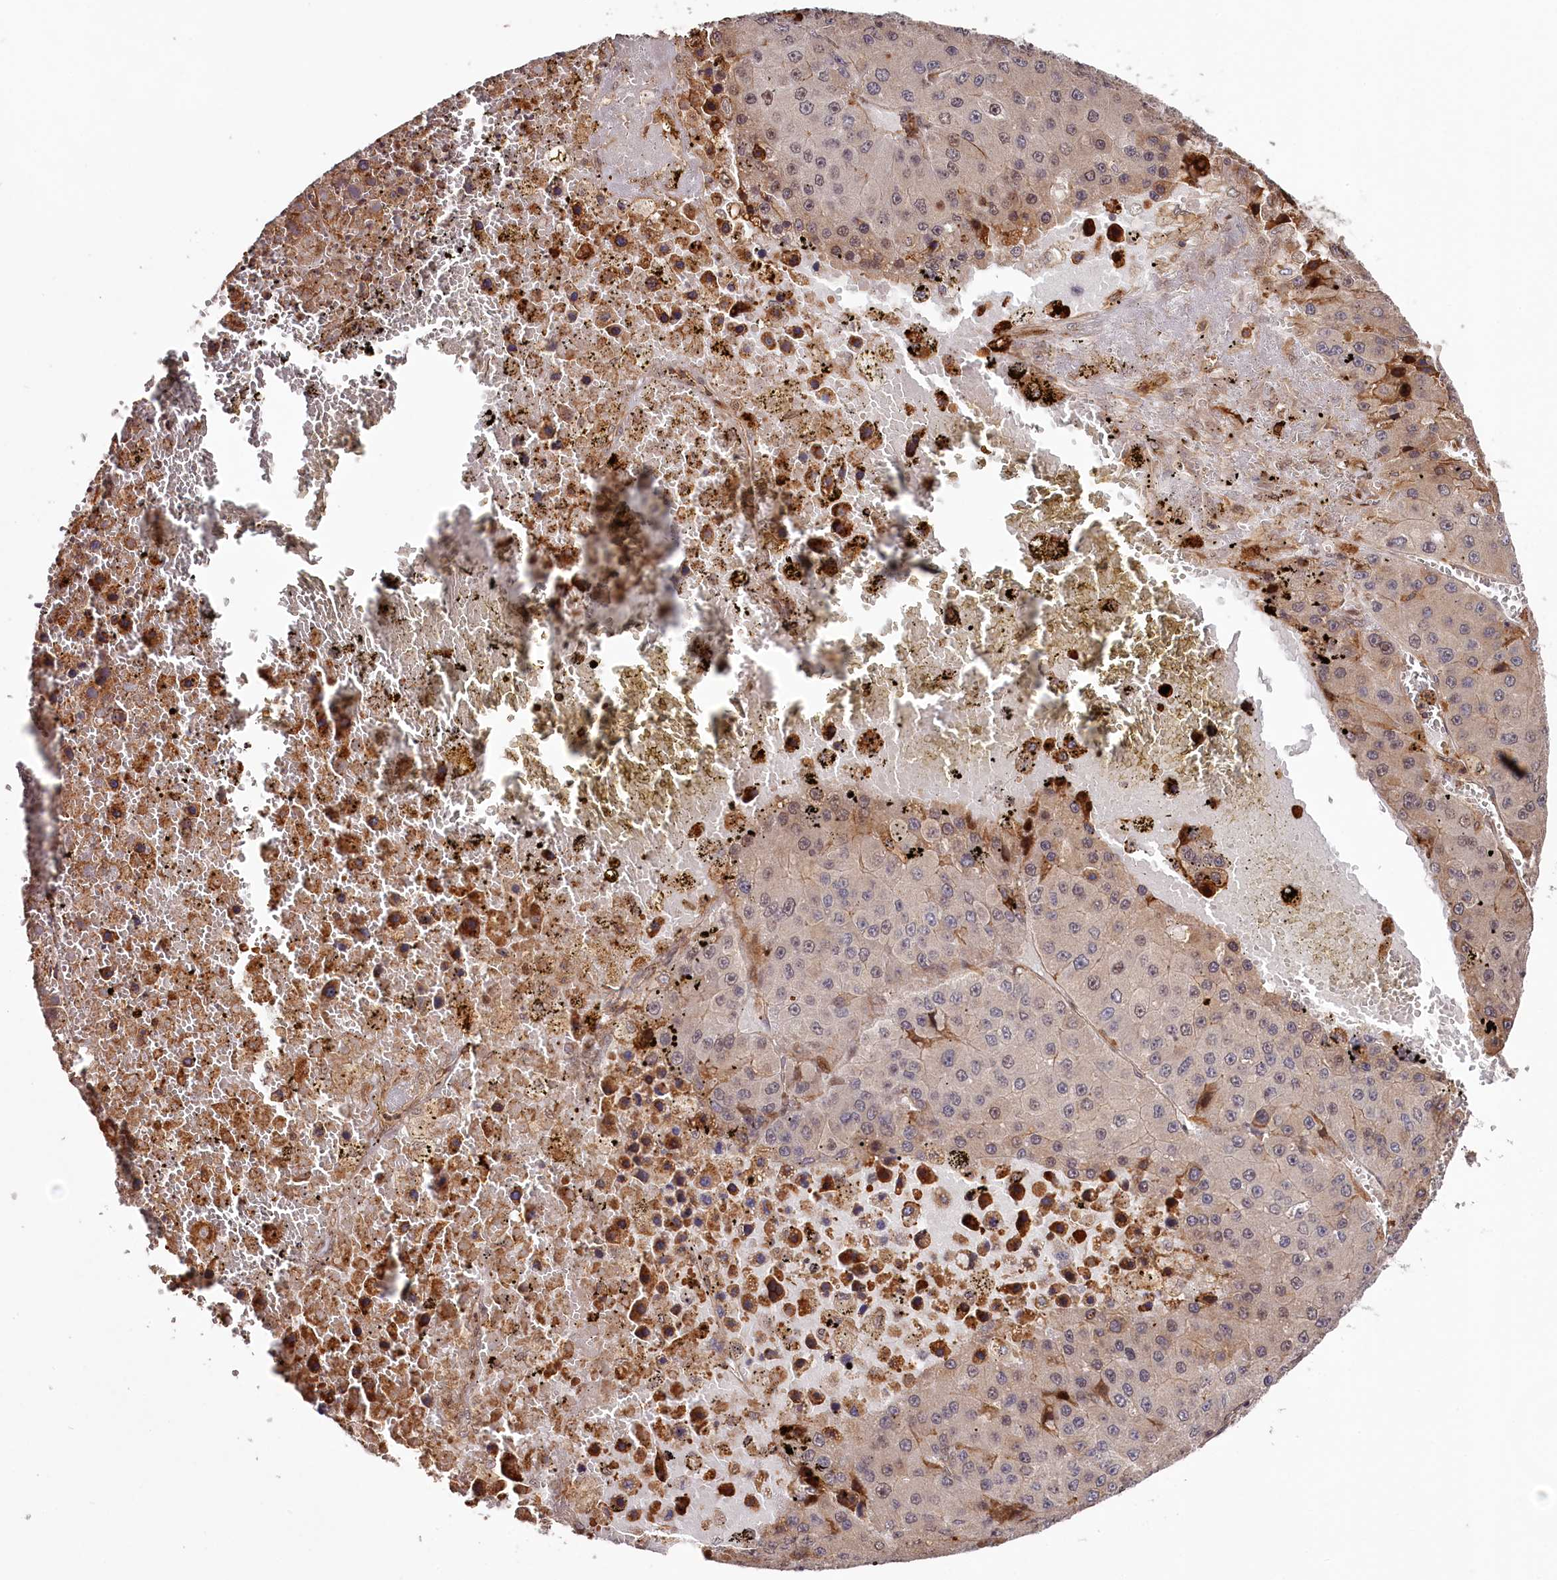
{"staining": {"intensity": "negative", "quantity": "none", "location": "none"}, "tissue": "liver cancer", "cell_type": "Tumor cells", "image_type": "cancer", "snomed": [{"axis": "morphology", "description": "Carcinoma, Hepatocellular, NOS"}, {"axis": "topography", "description": "Liver"}], "caption": "Hepatocellular carcinoma (liver) was stained to show a protein in brown. There is no significant positivity in tumor cells. The staining is performed using DAB (3,3'-diaminobenzidine) brown chromogen with nuclei counter-stained in using hematoxylin.", "gene": "KIF14", "patient": {"sex": "female", "age": 73}}